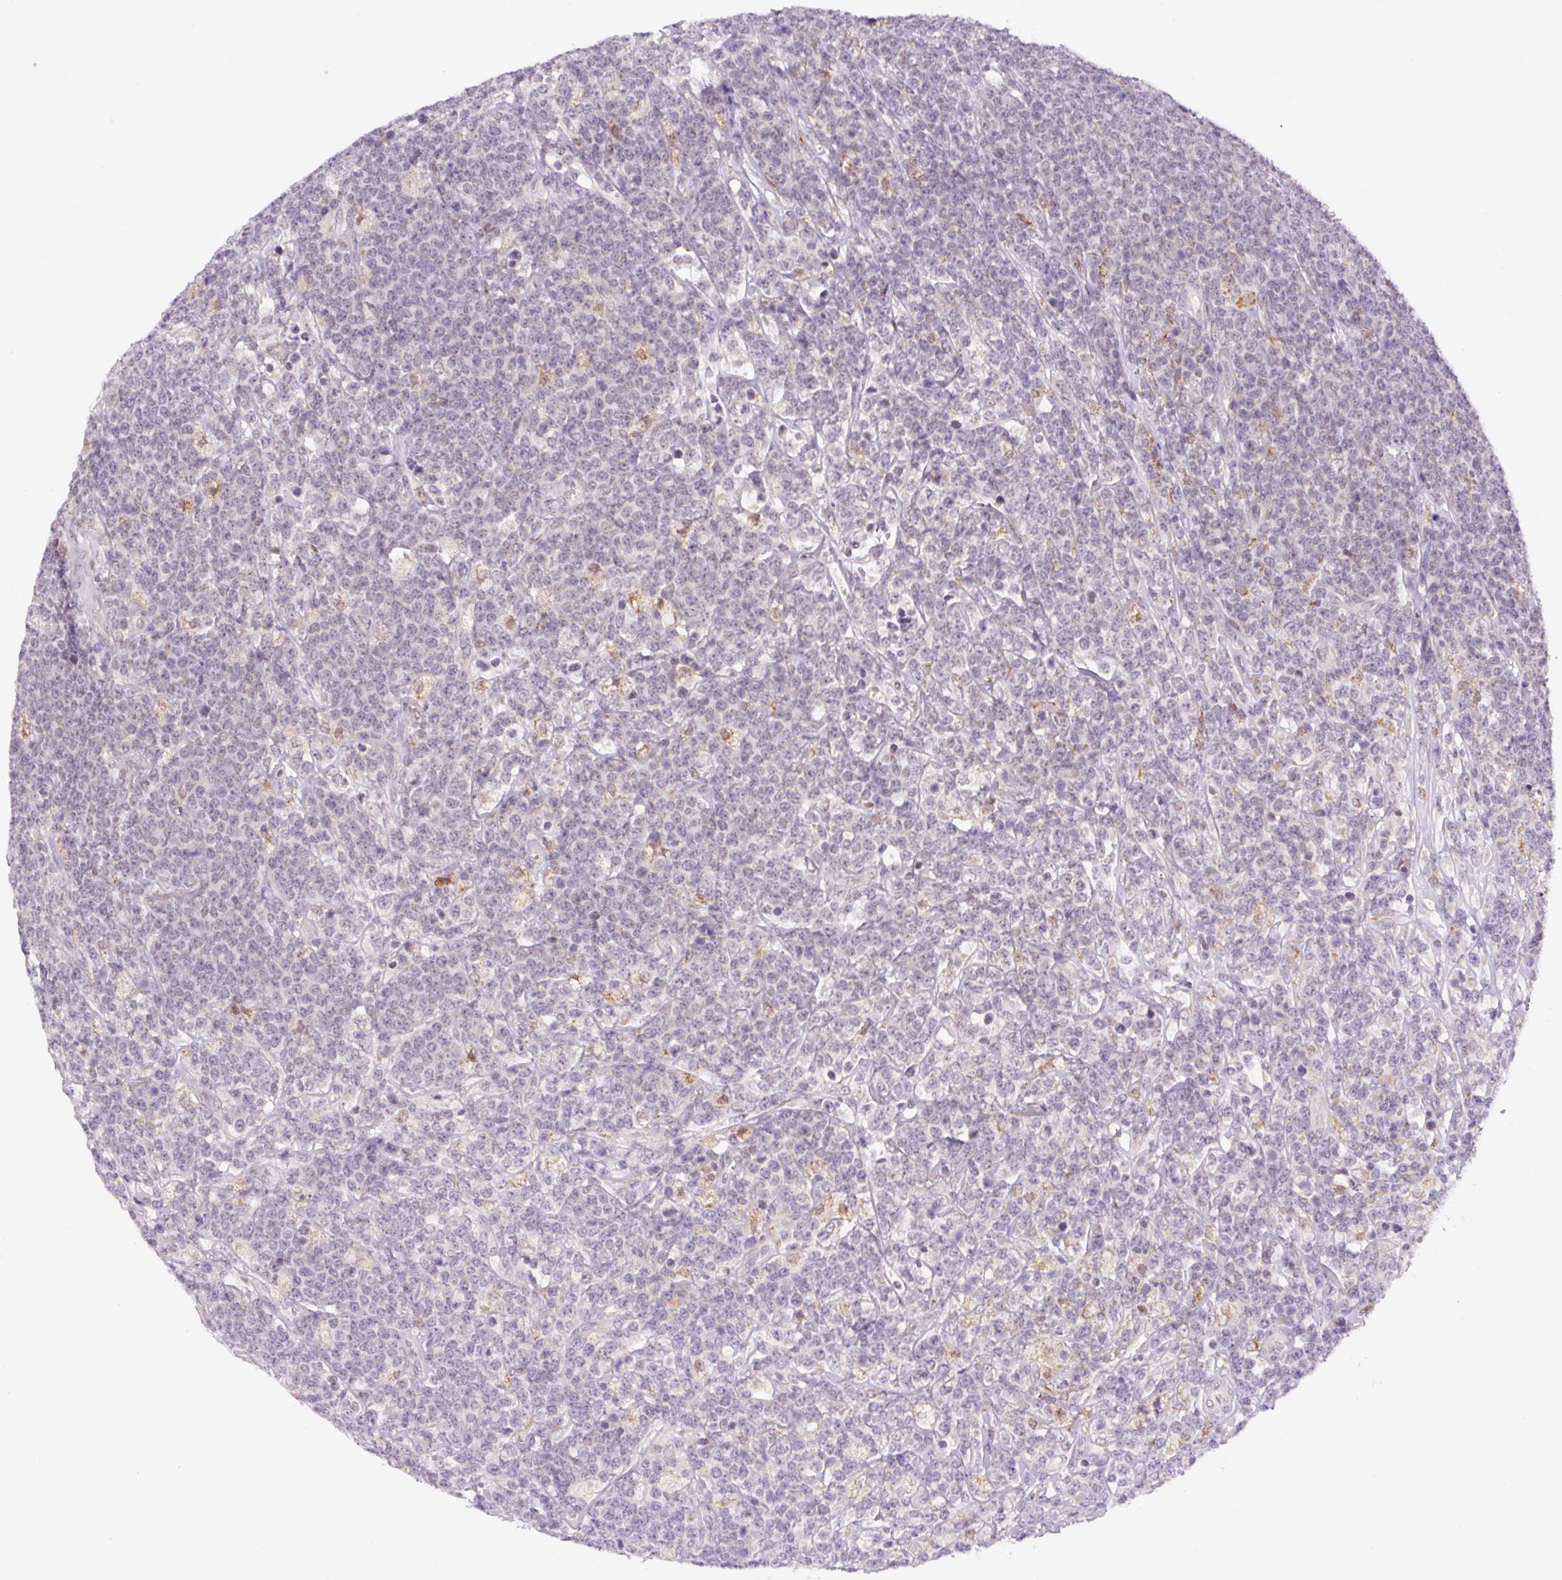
{"staining": {"intensity": "negative", "quantity": "none", "location": "none"}, "tissue": "lymphoma", "cell_type": "Tumor cells", "image_type": "cancer", "snomed": [{"axis": "morphology", "description": "Malignant lymphoma, non-Hodgkin's type, High grade"}, {"axis": "topography", "description": "Small intestine"}], "caption": "Lymphoma stained for a protein using immunohistochemistry reveals no staining tumor cells.", "gene": "PCK2", "patient": {"sex": "male", "age": 8}}